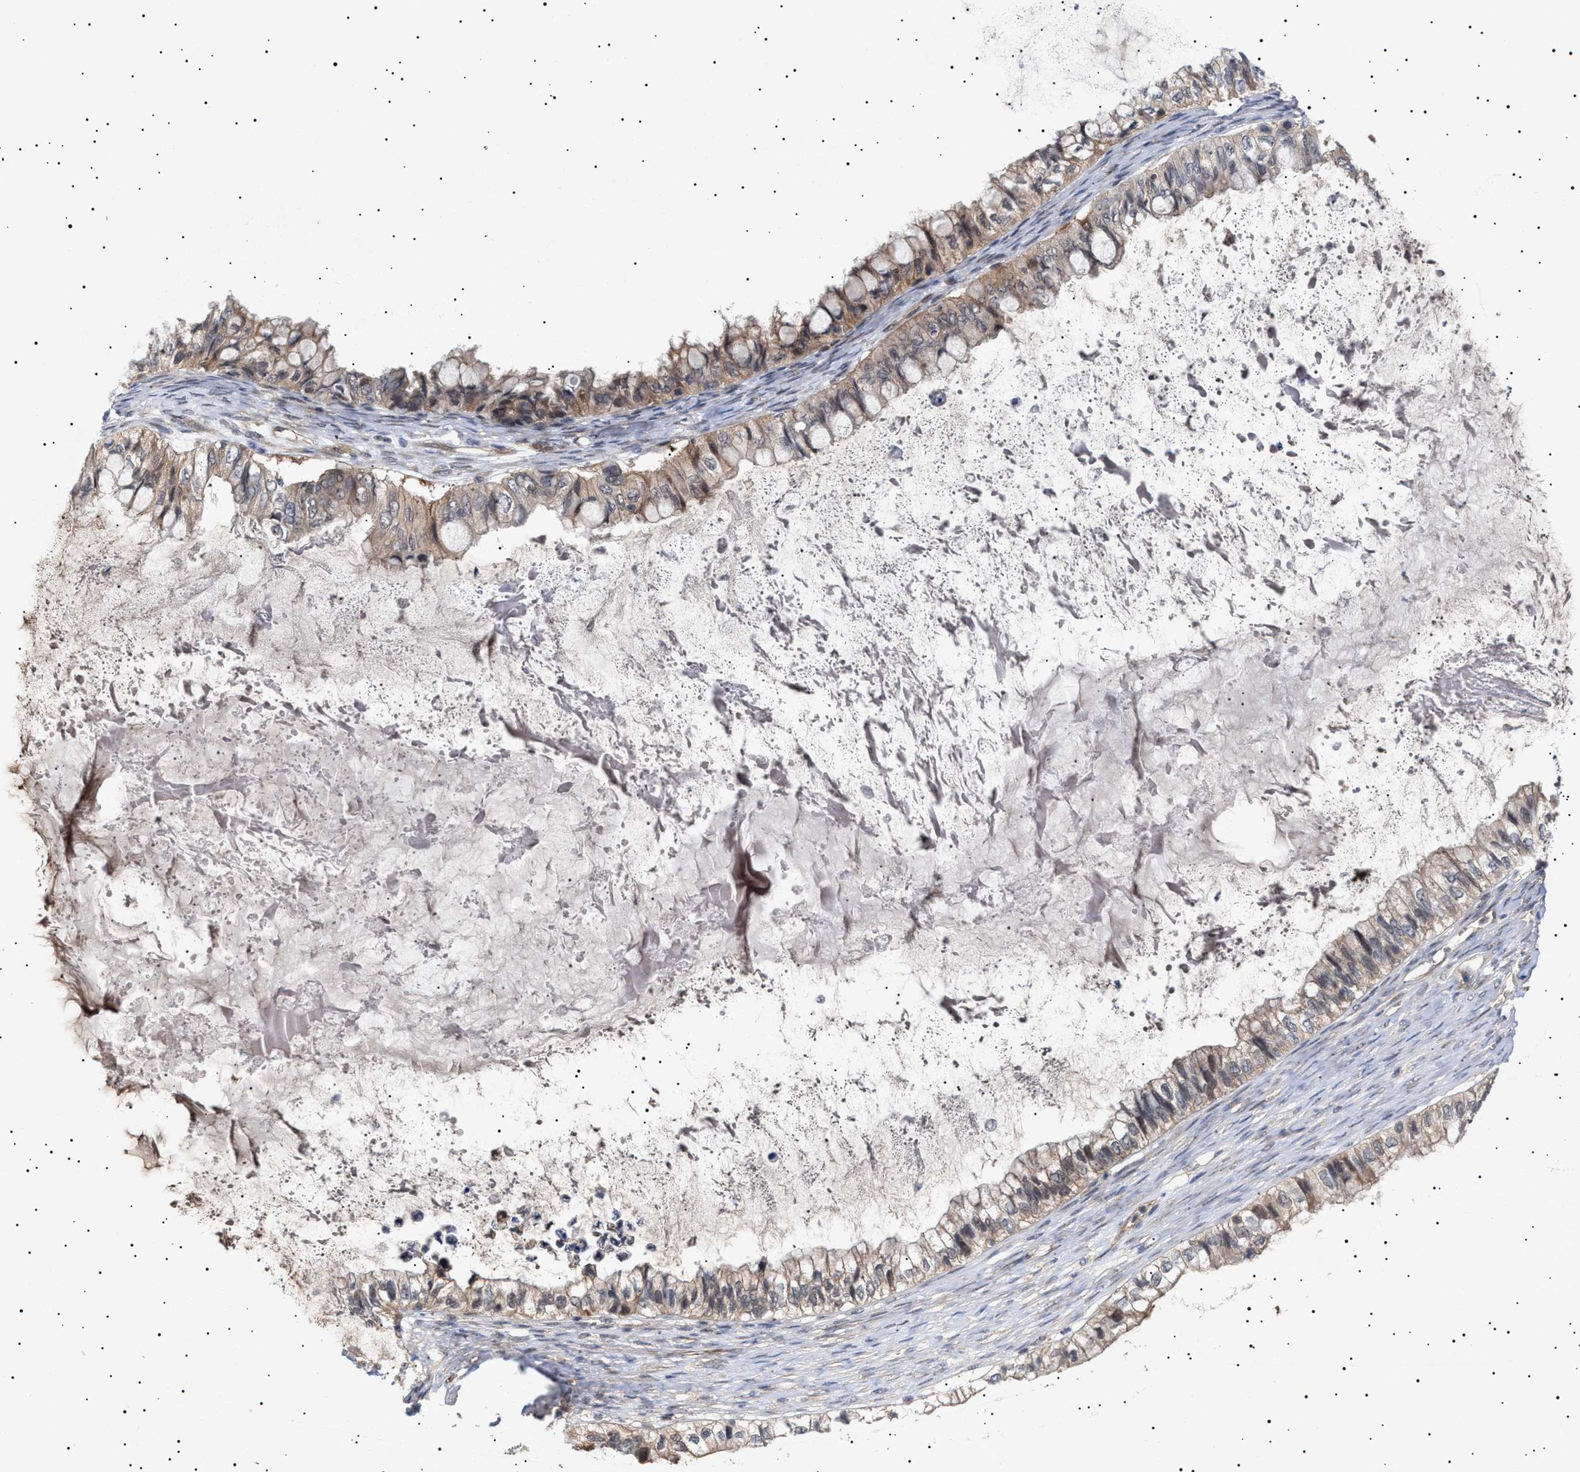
{"staining": {"intensity": "weak", "quantity": ">75%", "location": "cytoplasmic/membranous"}, "tissue": "ovarian cancer", "cell_type": "Tumor cells", "image_type": "cancer", "snomed": [{"axis": "morphology", "description": "Cystadenocarcinoma, mucinous, NOS"}, {"axis": "topography", "description": "Ovary"}], "caption": "Protein staining of mucinous cystadenocarcinoma (ovarian) tissue exhibits weak cytoplasmic/membranous staining in about >75% of tumor cells. The protein of interest is stained brown, and the nuclei are stained in blue (DAB IHC with brightfield microscopy, high magnification).", "gene": "NPLOC4", "patient": {"sex": "female", "age": 80}}